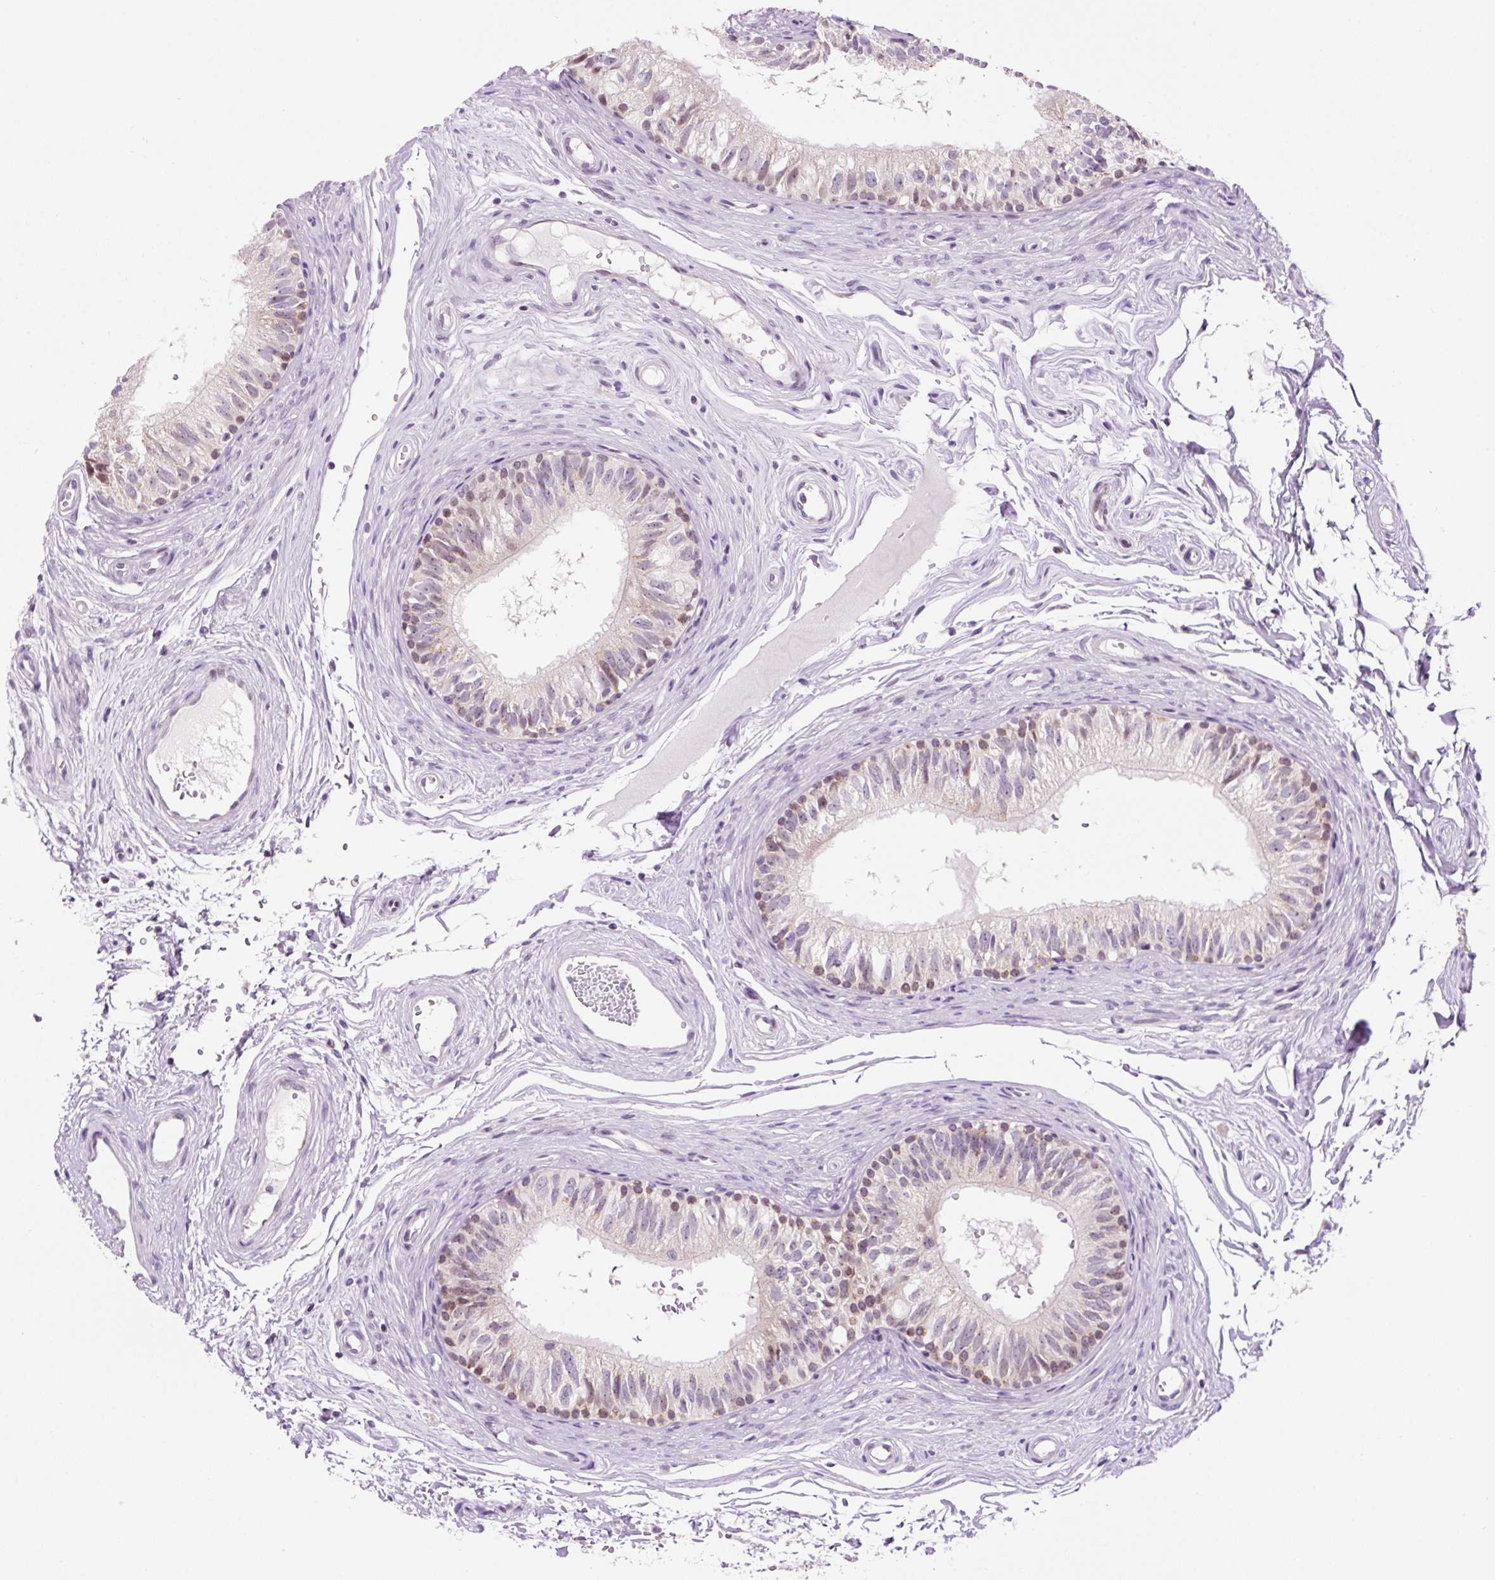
{"staining": {"intensity": "moderate", "quantity": "<25%", "location": "cytoplasmic/membranous"}, "tissue": "epididymis", "cell_type": "Glandular cells", "image_type": "normal", "snomed": [{"axis": "morphology", "description": "Normal tissue, NOS"}, {"axis": "topography", "description": "Epididymis"}], "caption": "Epididymis stained with immunohistochemistry exhibits moderate cytoplasmic/membranous staining in about <25% of glandular cells.", "gene": "RPL41", "patient": {"sex": "male", "age": 45}}